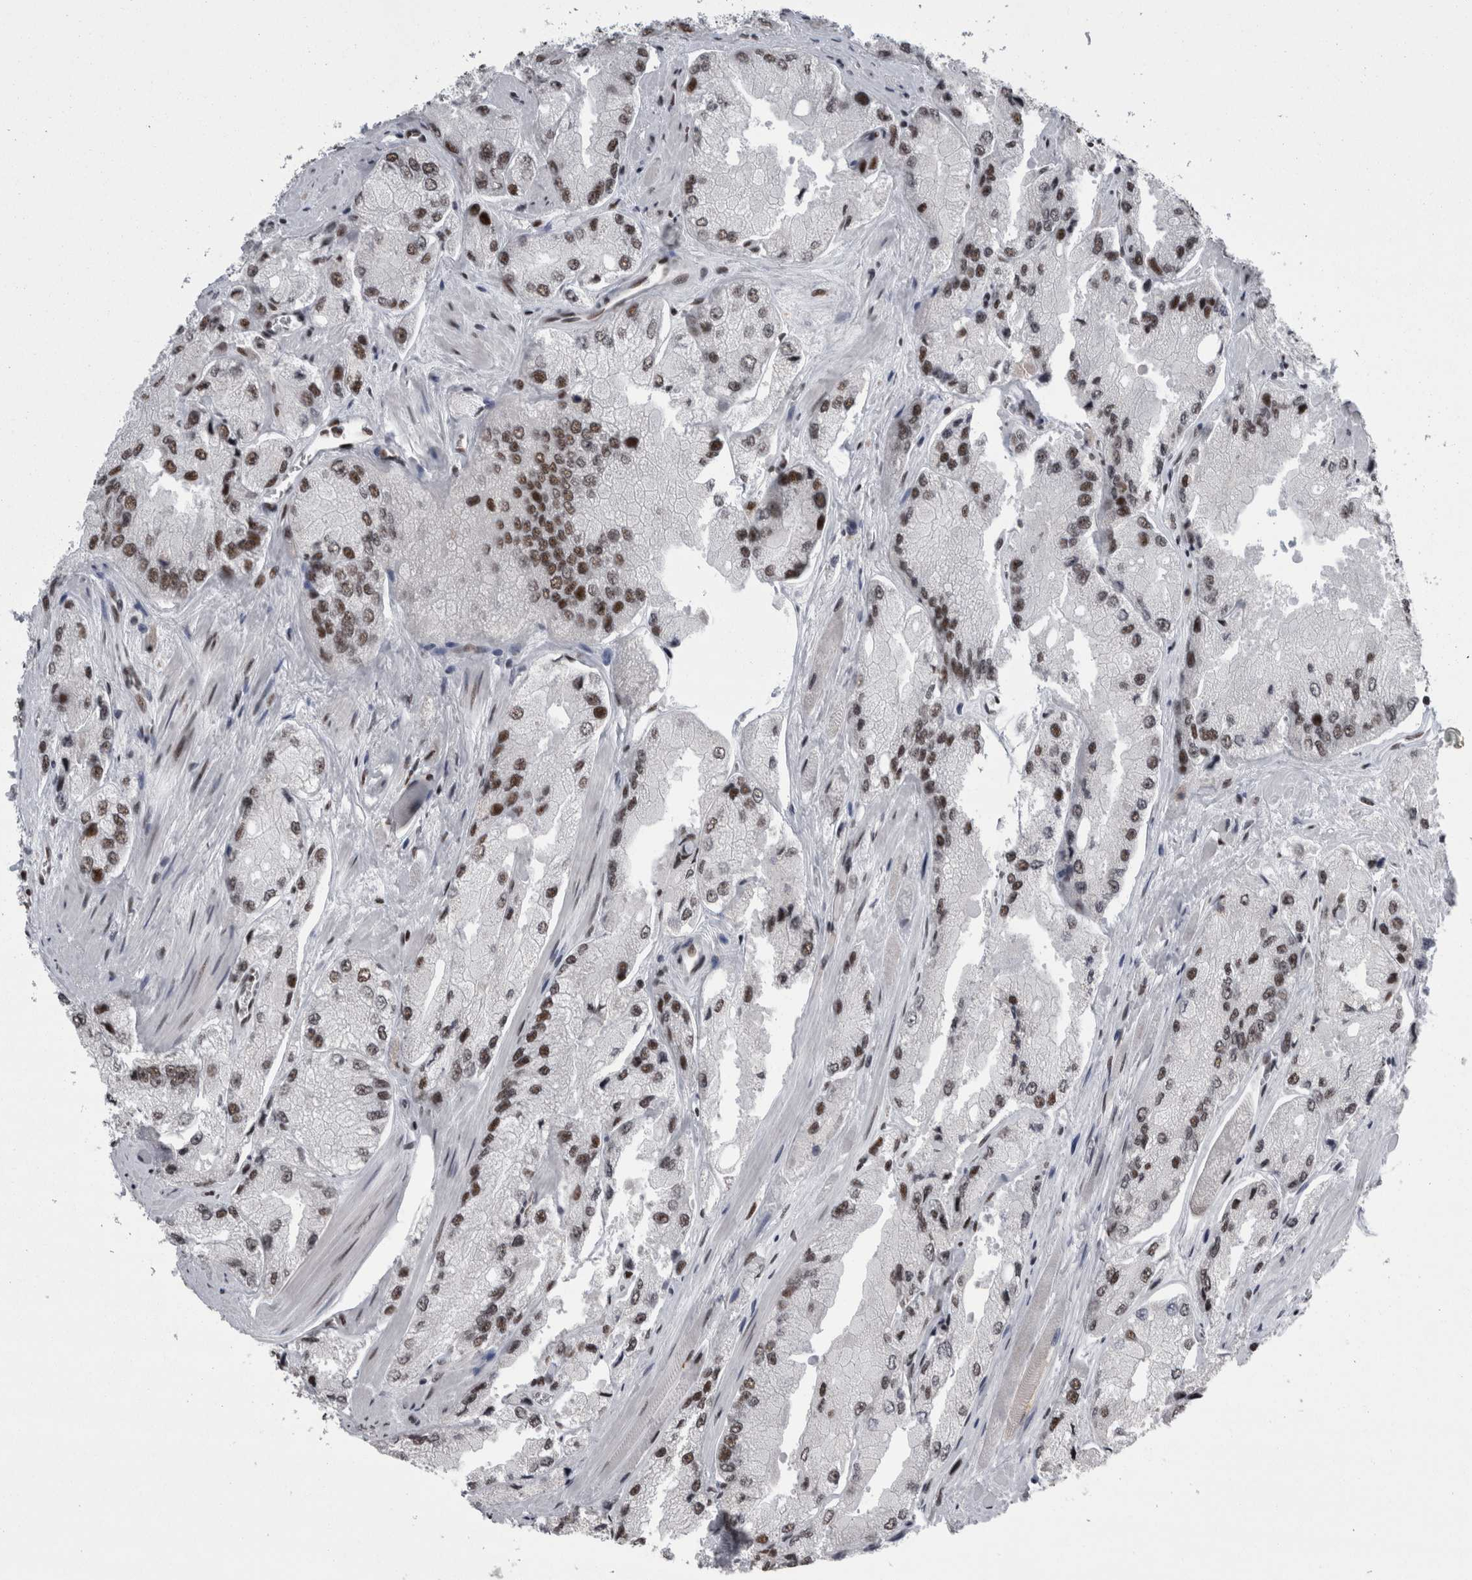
{"staining": {"intensity": "moderate", "quantity": "25%-75%", "location": "nuclear"}, "tissue": "prostate cancer", "cell_type": "Tumor cells", "image_type": "cancer", "snomed": [{"axis": "morphology", "description": "Adenocarcinoma, High grade"}, {"axis": "topography", "description": "Prostate"}], "caption": "Immunohistochemical staining of prostate cancer (adenocarcinoma (high-grade)) demonstrates moderate nuclear protein staining in about 25%-75% of tumor cells.", "gene": "SNRNP40", "patient": {"sex": "male", "age": 58}}